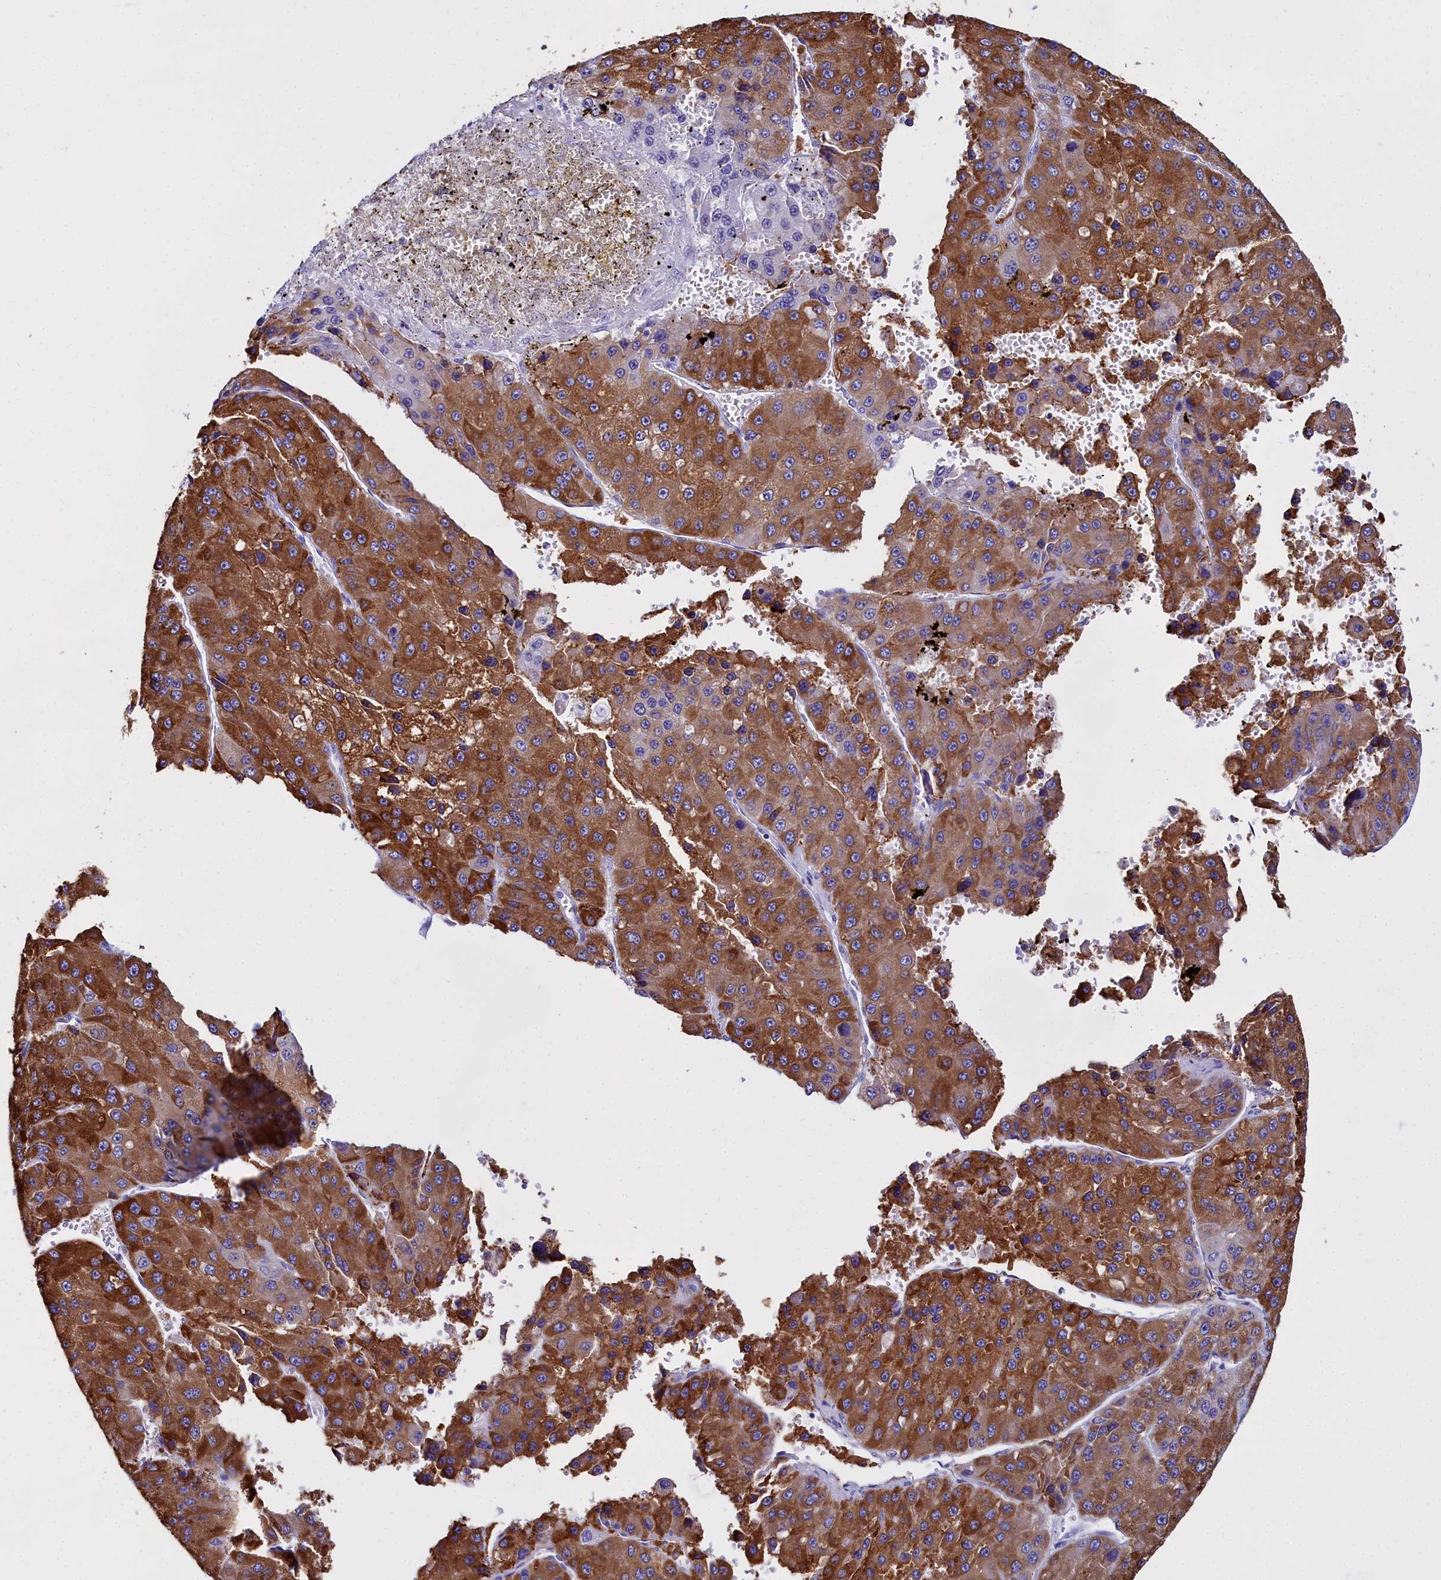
{"staining": {"intensity": "strong", "quantity": ">75%", "location": "cytoplasmic/membranous"}, "tissue": "liver cancer", "cell_type": "Tumor cells", "image_type": "cancer", "snomed": [{"axis": "morphology", "description": "Carcinoma, Hepatocellular, NOS"}, {"axis": "topography", "description": "Liver"}], "caption": "An immunohistochemistry (IHC) micrograph of neoplastic tissue is shown. Protein staining in brown labels strong cytoplasmic/membranous positivity in liver cancer within tumor cells.", "gene": "TXNDC5", "patient": {"sex": "female", "age": 73}}